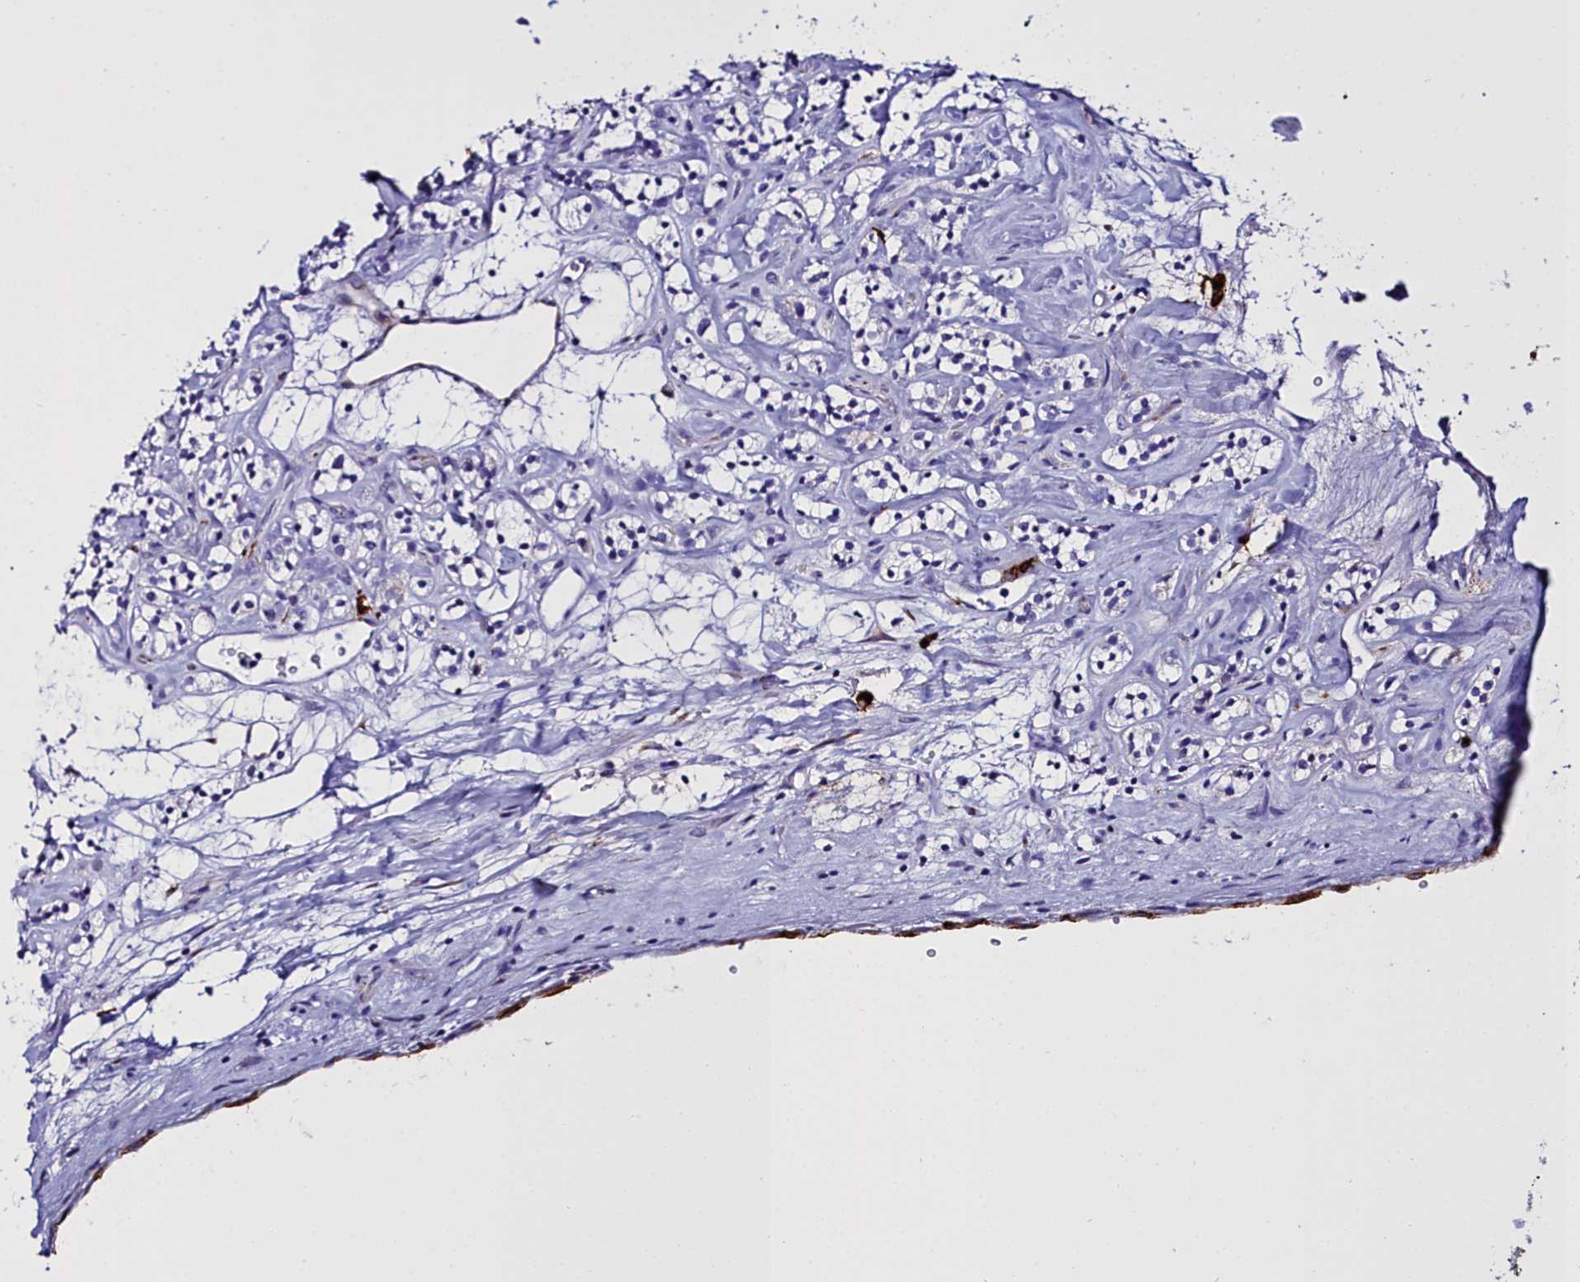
{"staining": {"intensity": "negative", "quantity": "none", "location": "none"}, "tissue": "renal cancer", "cell_type": "Tumor cells", "image_type": "cancer", "snomed": [{"axis": "morphology", "description": "Adenocarcinoma, NOS"}, {"axis": "topography", "description": "Kidney"}], "caption": "This is a image of IHC staining of renal cancer (adenocarcinoma), which shows no positivity in tumor cells.", "gene": "TXNDC5", "patient": {"sex": "male", "age": 77}}